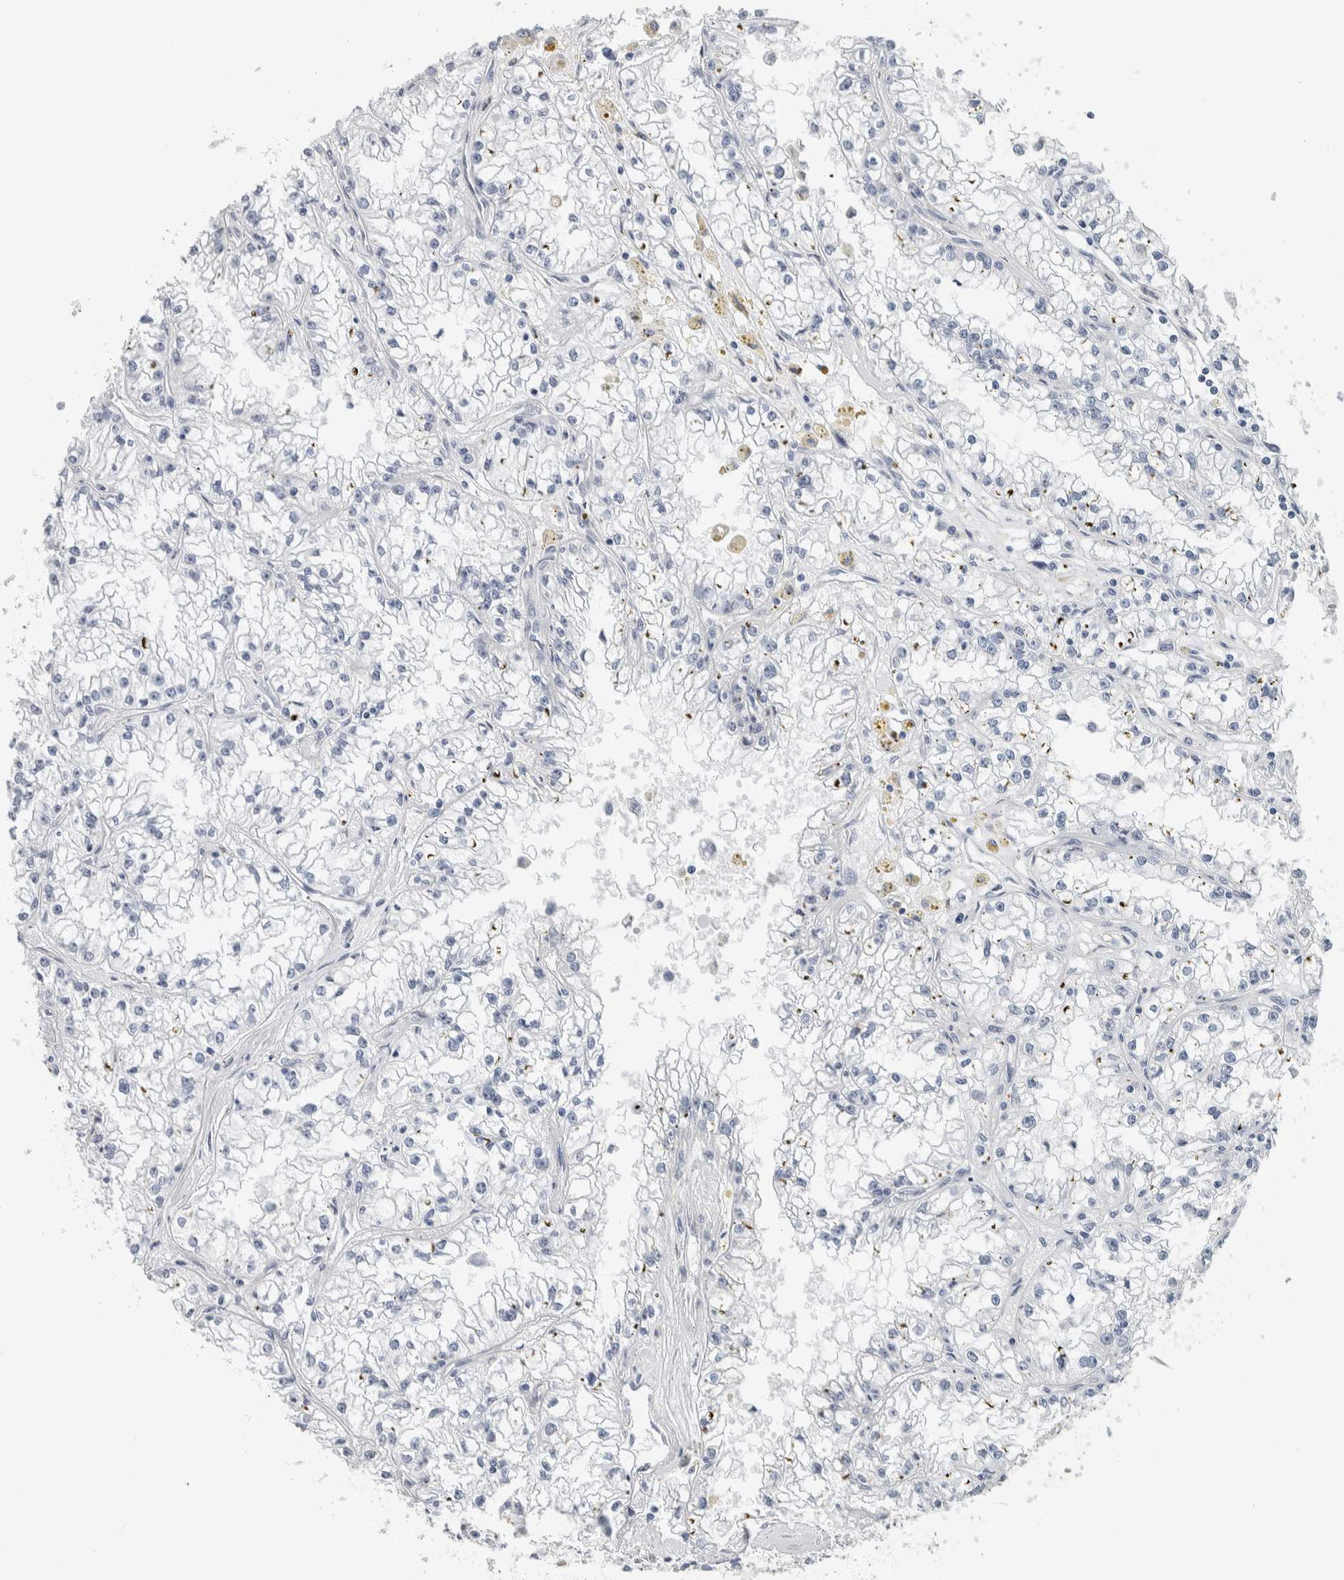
{"staining": {"intensity": "negative", "quantity": "none", "location": "none"}, "tissue": "renal cancer", "cell_type": "Tumor cells", "image_type": "cancer", "snomed": [{"axis": "morphology", "description": "Adenocarcinoma, NOS"}, {"axis": "topography", "description": "Kidney"}], "caption": "Protein analysis of renal cancer (adenocarcinoma) shows no significant staining in tumor cells.", "gene": "NEFM", "patient": {"sex": "male", "age": 56}}